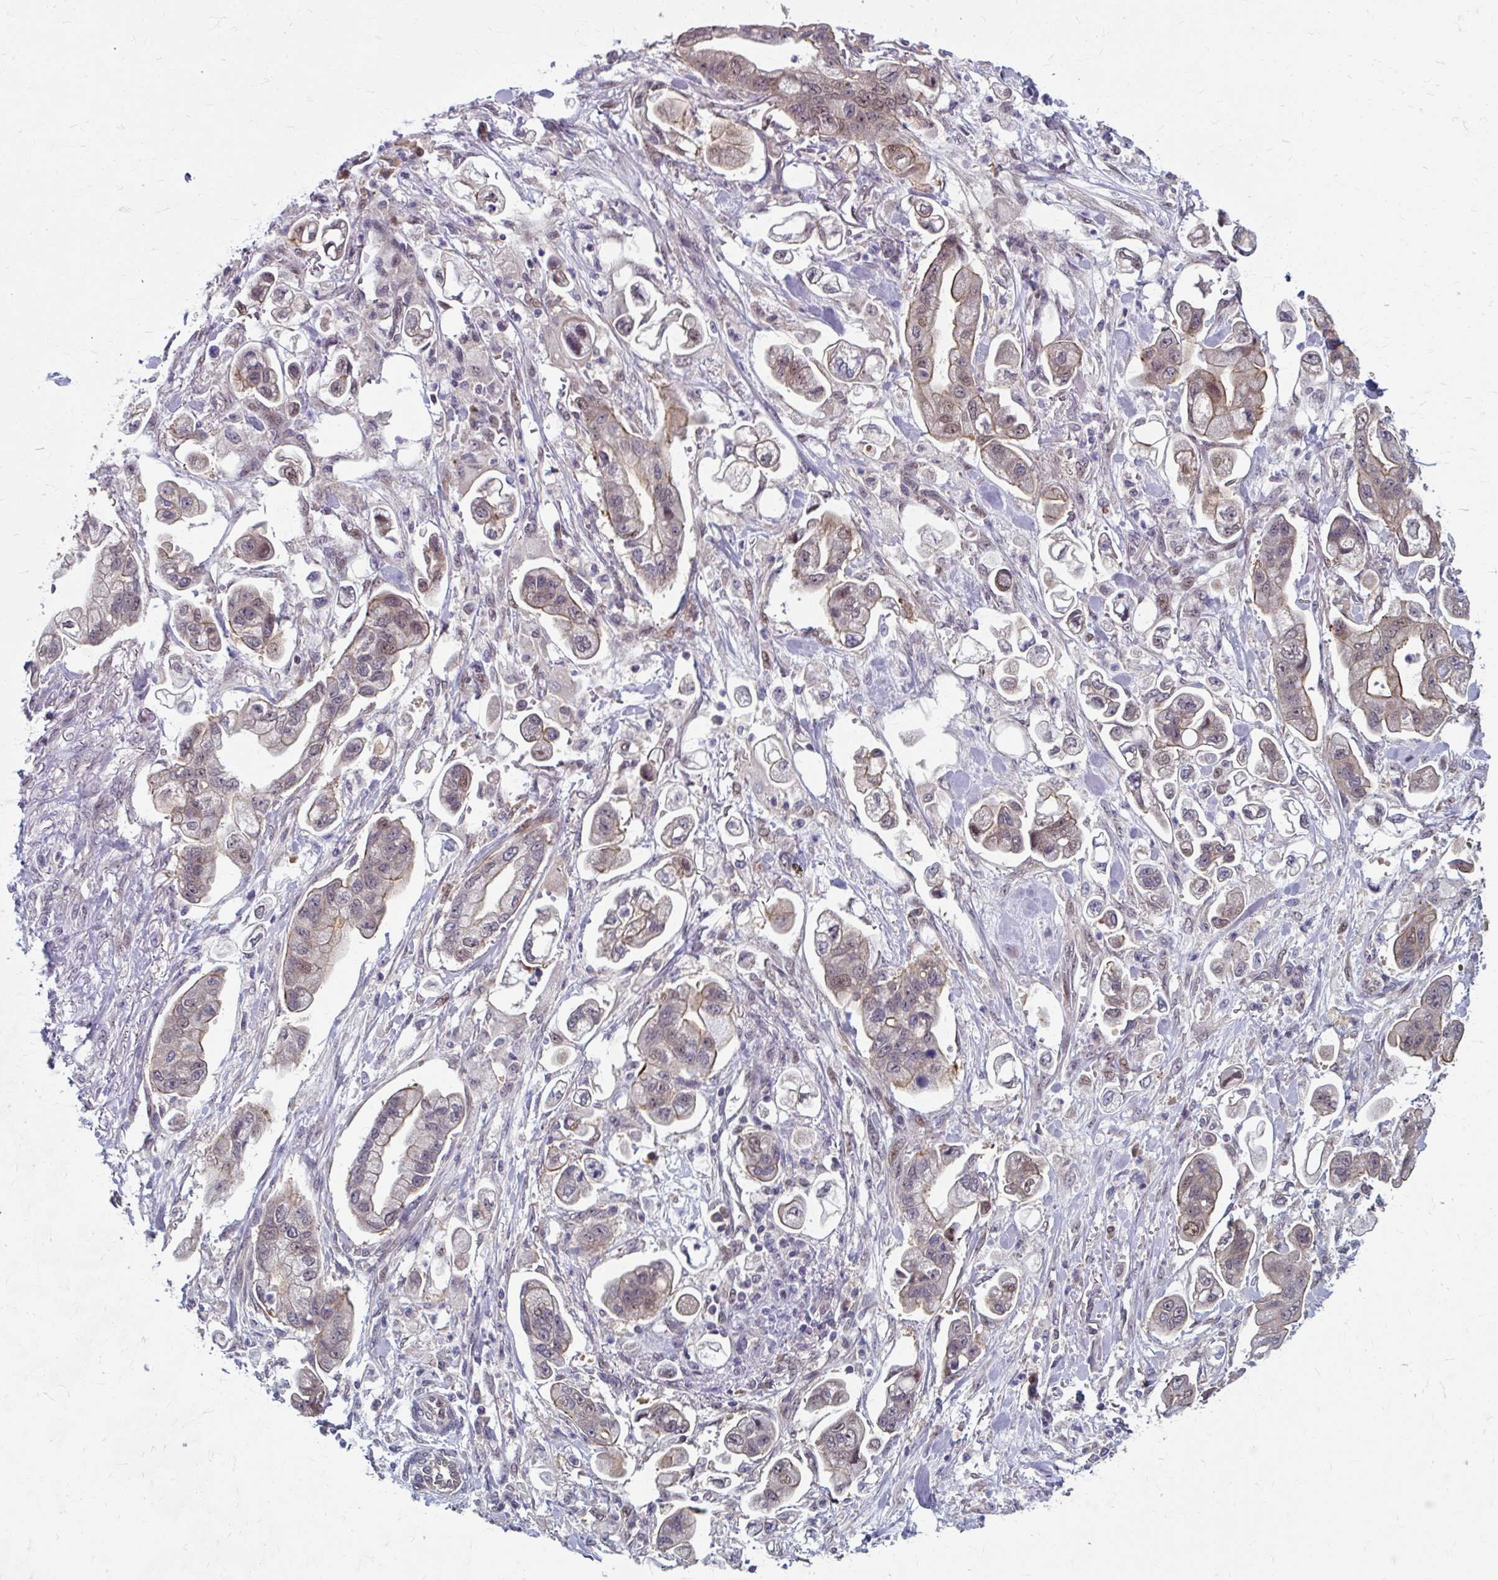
{"staining": {"intensity": "weak", "quantity": "25%-75%", "location": "cytoplasmic/membranous,nuclear"}, "tissue": "stomach cancer", "cell_type": "Tumor cells", "image_type": "cancer", "snomed": [{"axis": "morphology", "description": "Adenocarcinoma, NOS"}, {"axis": "topography", "description": "Stomach"}], "caption": "Immunohistochemical staining of stomach cancer (adenocarcinoma) displays low levels of weak cytoplasmic/membranous and nuclear protein staining in approximately 25%-75% of tumor cells. Immunohistochemistry (ihc) stains the protein of interest in brown and the nuclei are stained blue.", "gene": "ZNF555", "patient": {"sex": "male", "age": 62}}